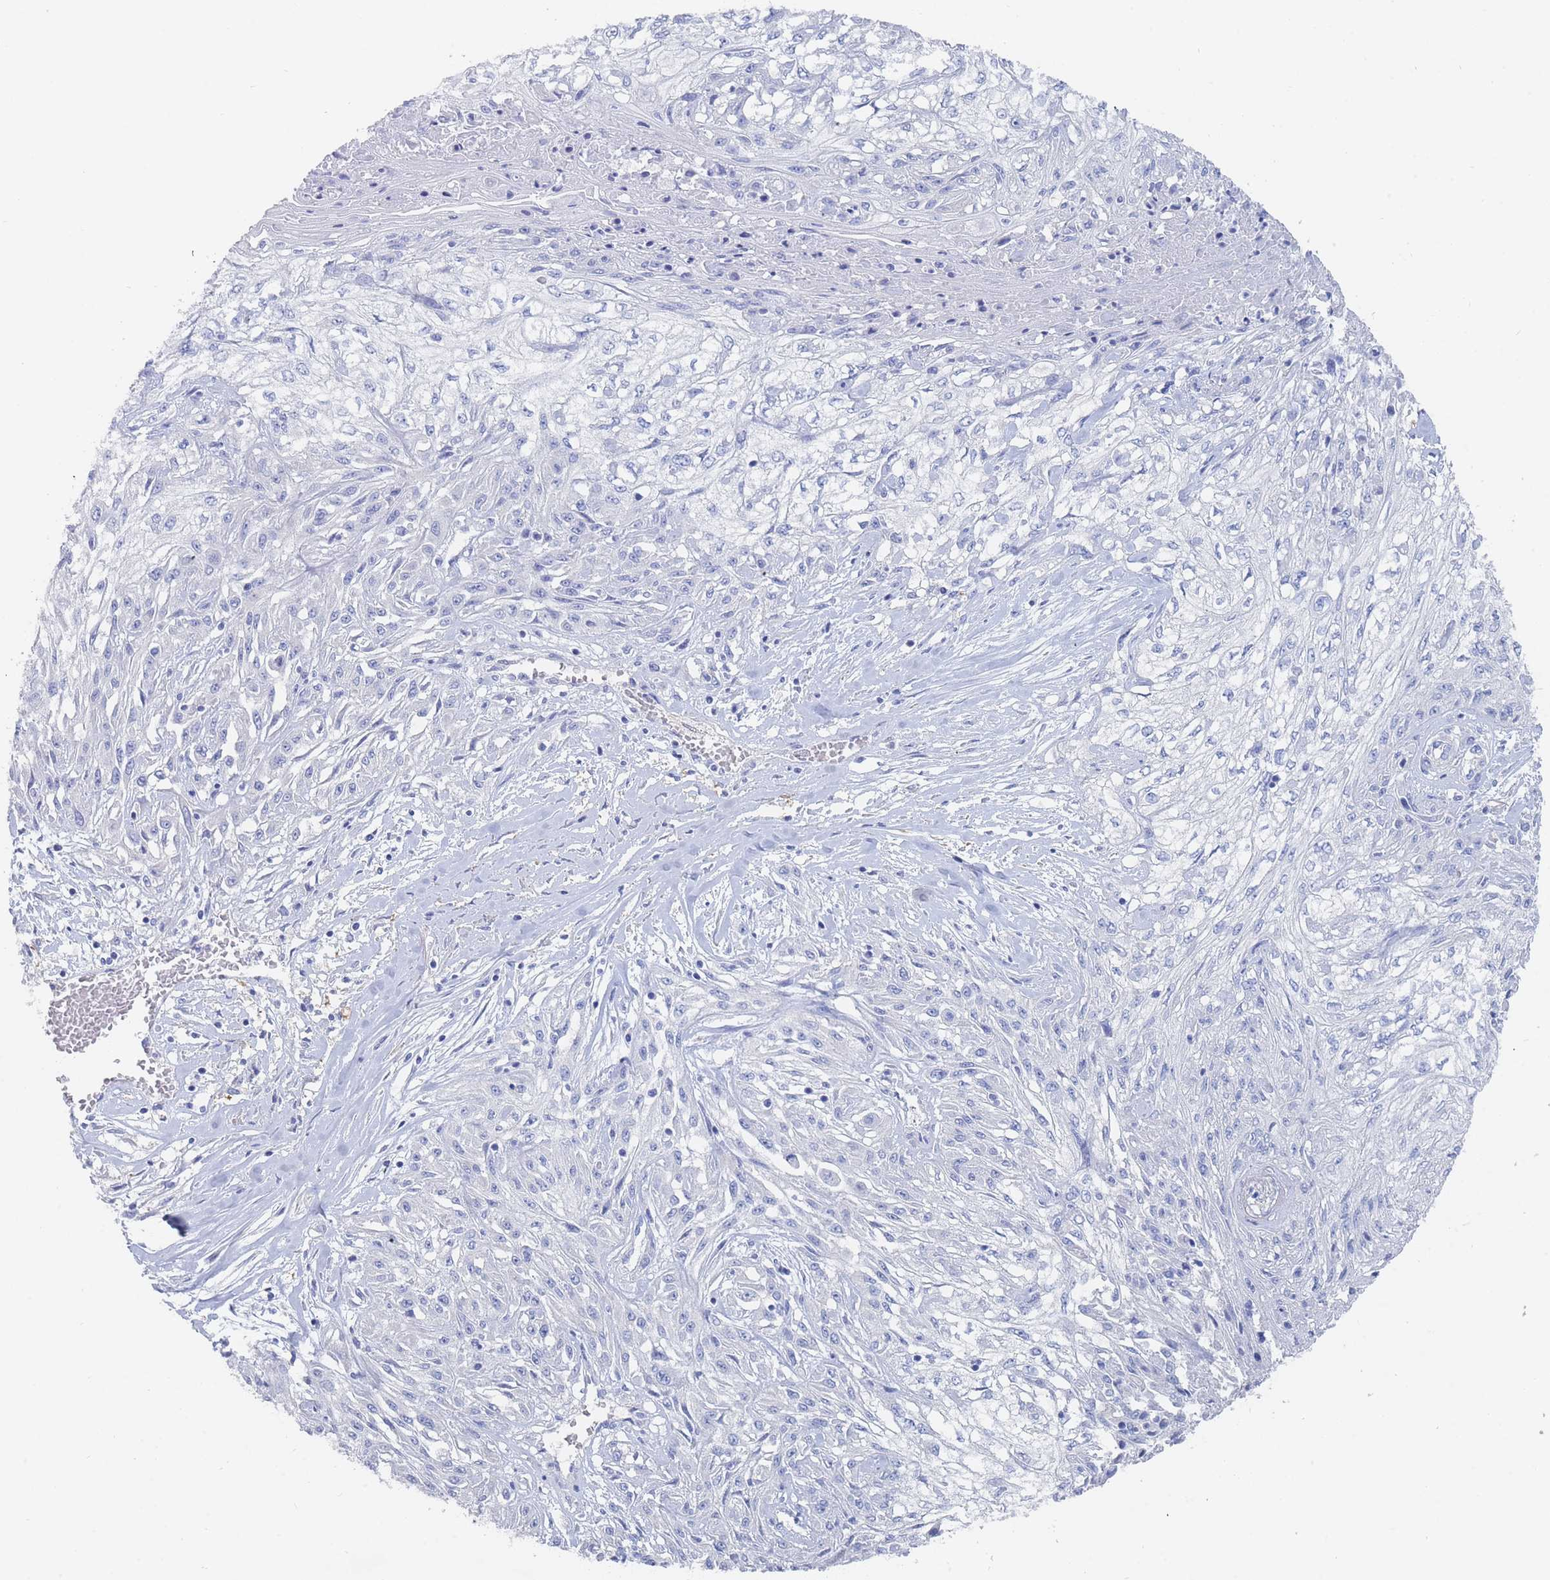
{"staining": {"intensity": "negative", "quantity": "none", "location": "none"}, "tissue": "skin cancer", "cell_type": "Tumor cells", "image_type": "cancer", "snomed": [{"axis": "morphology", "description": "Squamous cell carcinoma, NOS"}, {"axis": "morphology", "description": "Squamous cell carcinoma, metastatic, NOS"}, {"axis": "topography", "description": "Skin"}, {"axis": "topography", "description": "Lymph node"}], "caption": "Metastatic squamous cell carcinoma (skin) was stained to show a protein in brown. There is no significant expression in tumor cells.", "gene": "SLC25A35", "patient": {"sex": "male", "age": 75}}